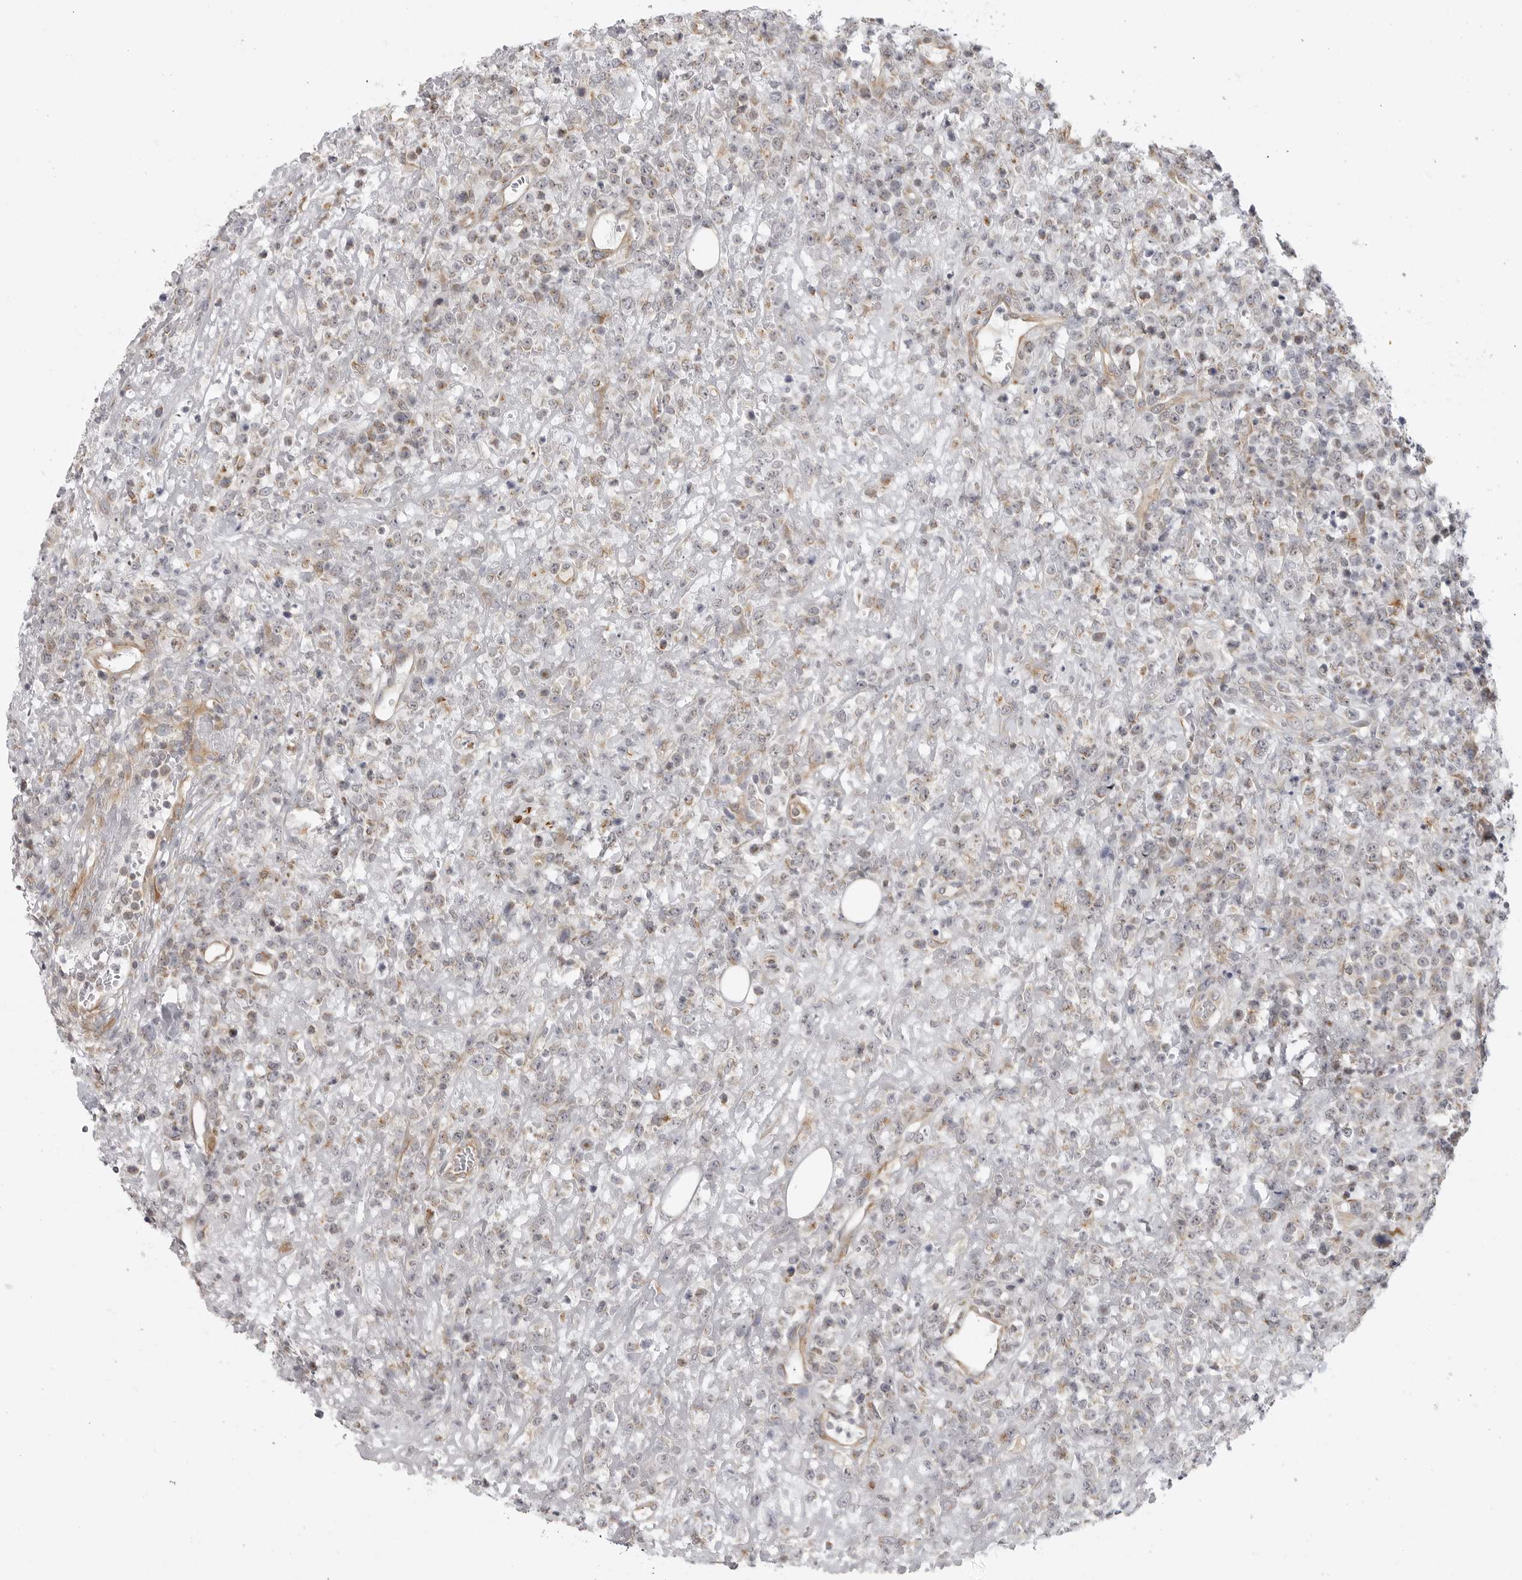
{"staining": {"intensity": "negative", "quantity": "none", "location": "none"}, "tissue": "lymphoma", "cell_type": "Tumor cells", "image_type": "cancer", "snomed": [{"axis": "morphology", "description": "Malignant lymphoma, non-Hodgkin's type, High grade"}, {"axis": "topography", "description": "Colon"}], "caption": "Tumor cells are negative for brown protein staining in lymphoma.", "gene": "MAP7D1", "patient": {"sex": "female", "age": 53}}